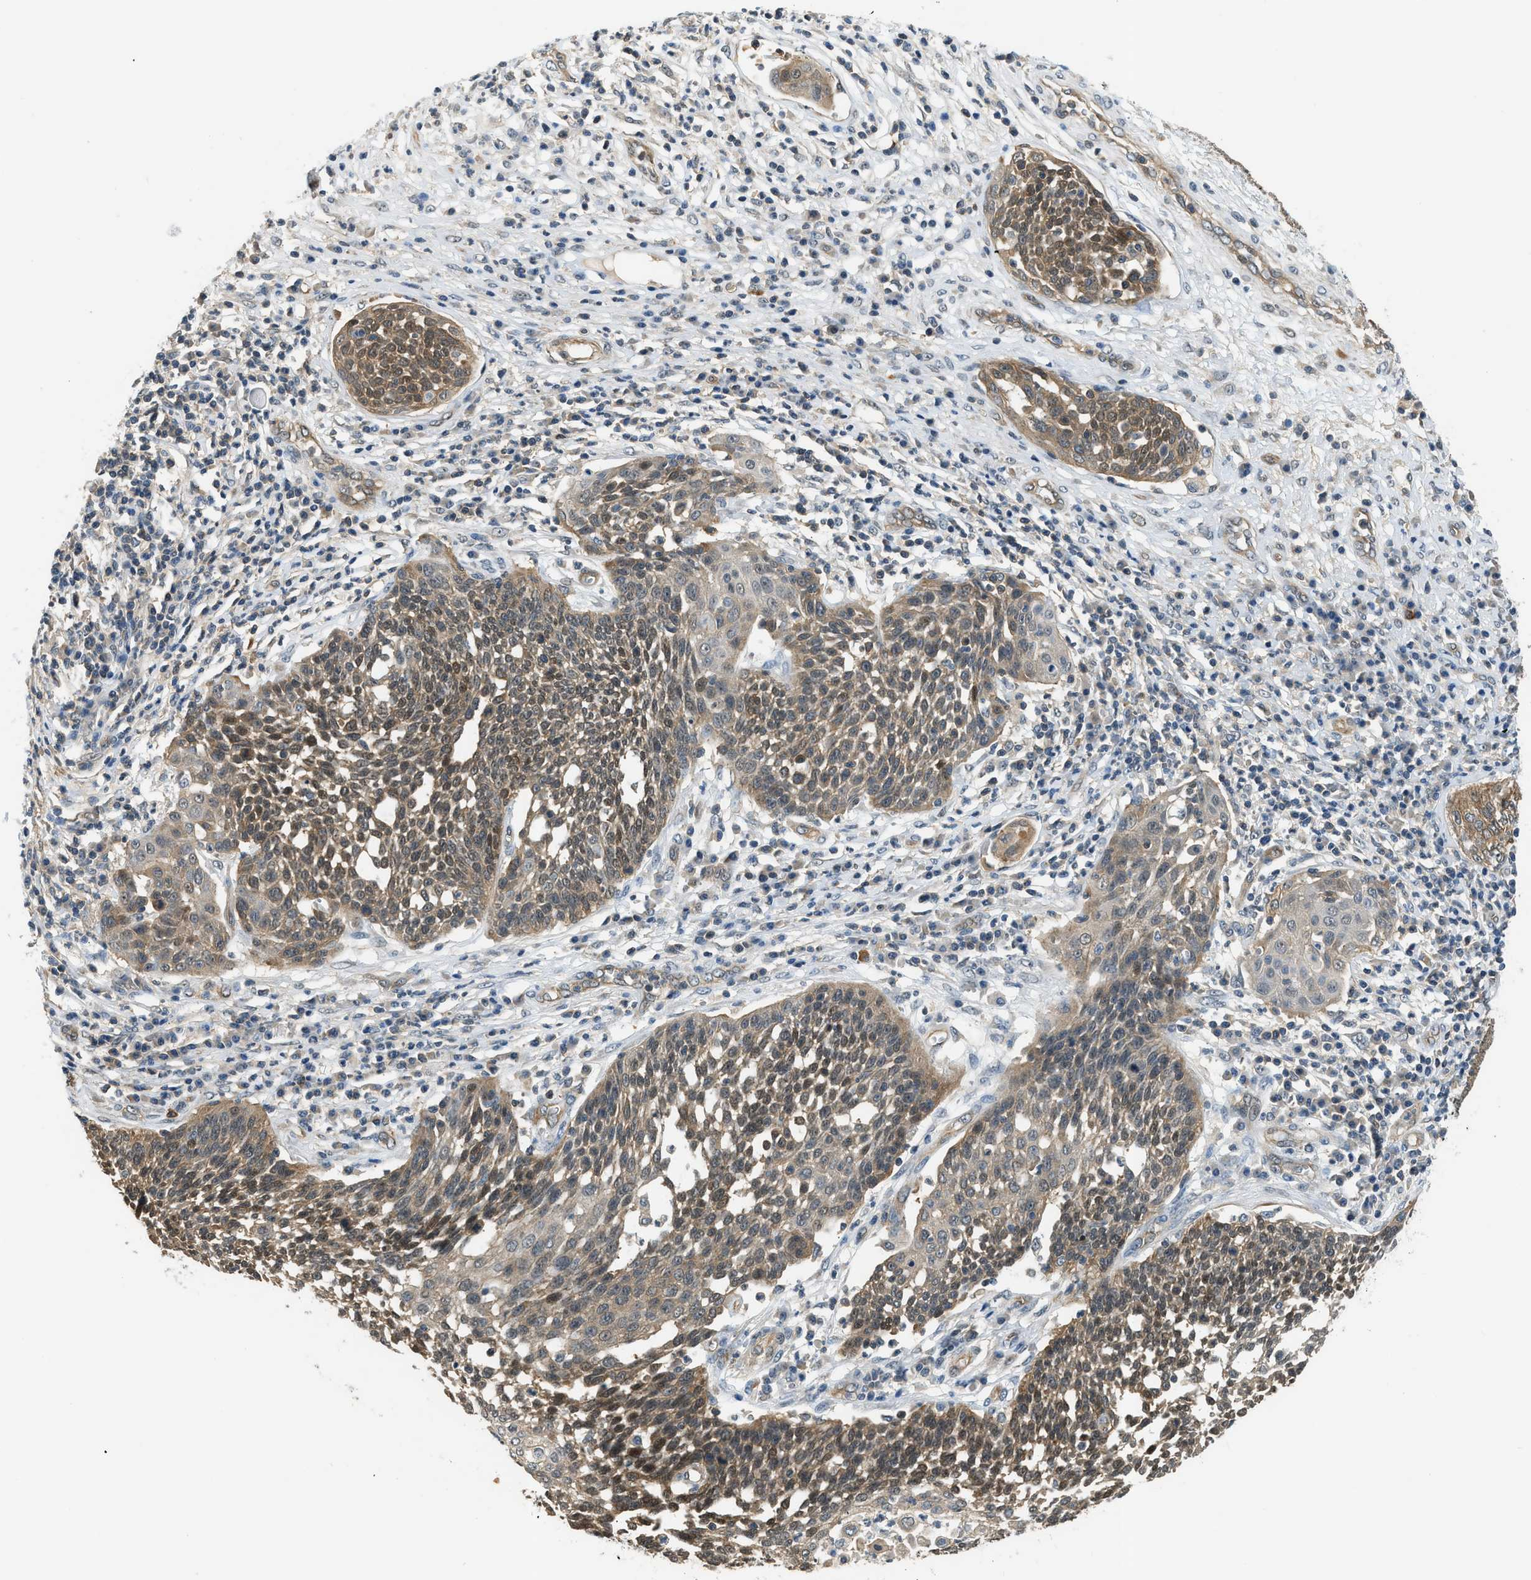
{"staining": {"intensity": "moderate", "quantity": ">75%", "location": "cytoplasmic/membranous"}, "tissue": "cervical cancer", "cell_type": "Tumor cells", "image_type": "cancer", "snomed": [{"axis": "morphology", "description": "Squamous cell carcinoma, NOS"}, {"axis": "topography", "description": "Cervix"}], "caption": "Protein analysis of cervical cancer (squamous cell carcinoma) tissue exhibits moderate cytoplasmic/membranous positivity in approximately >75% of tumor cells. Immunohistochemistry stains the protein in brown and the nuclei are stained blue.", "gene": "CBLB", "patient": {"sex": "female", "age": 34}}